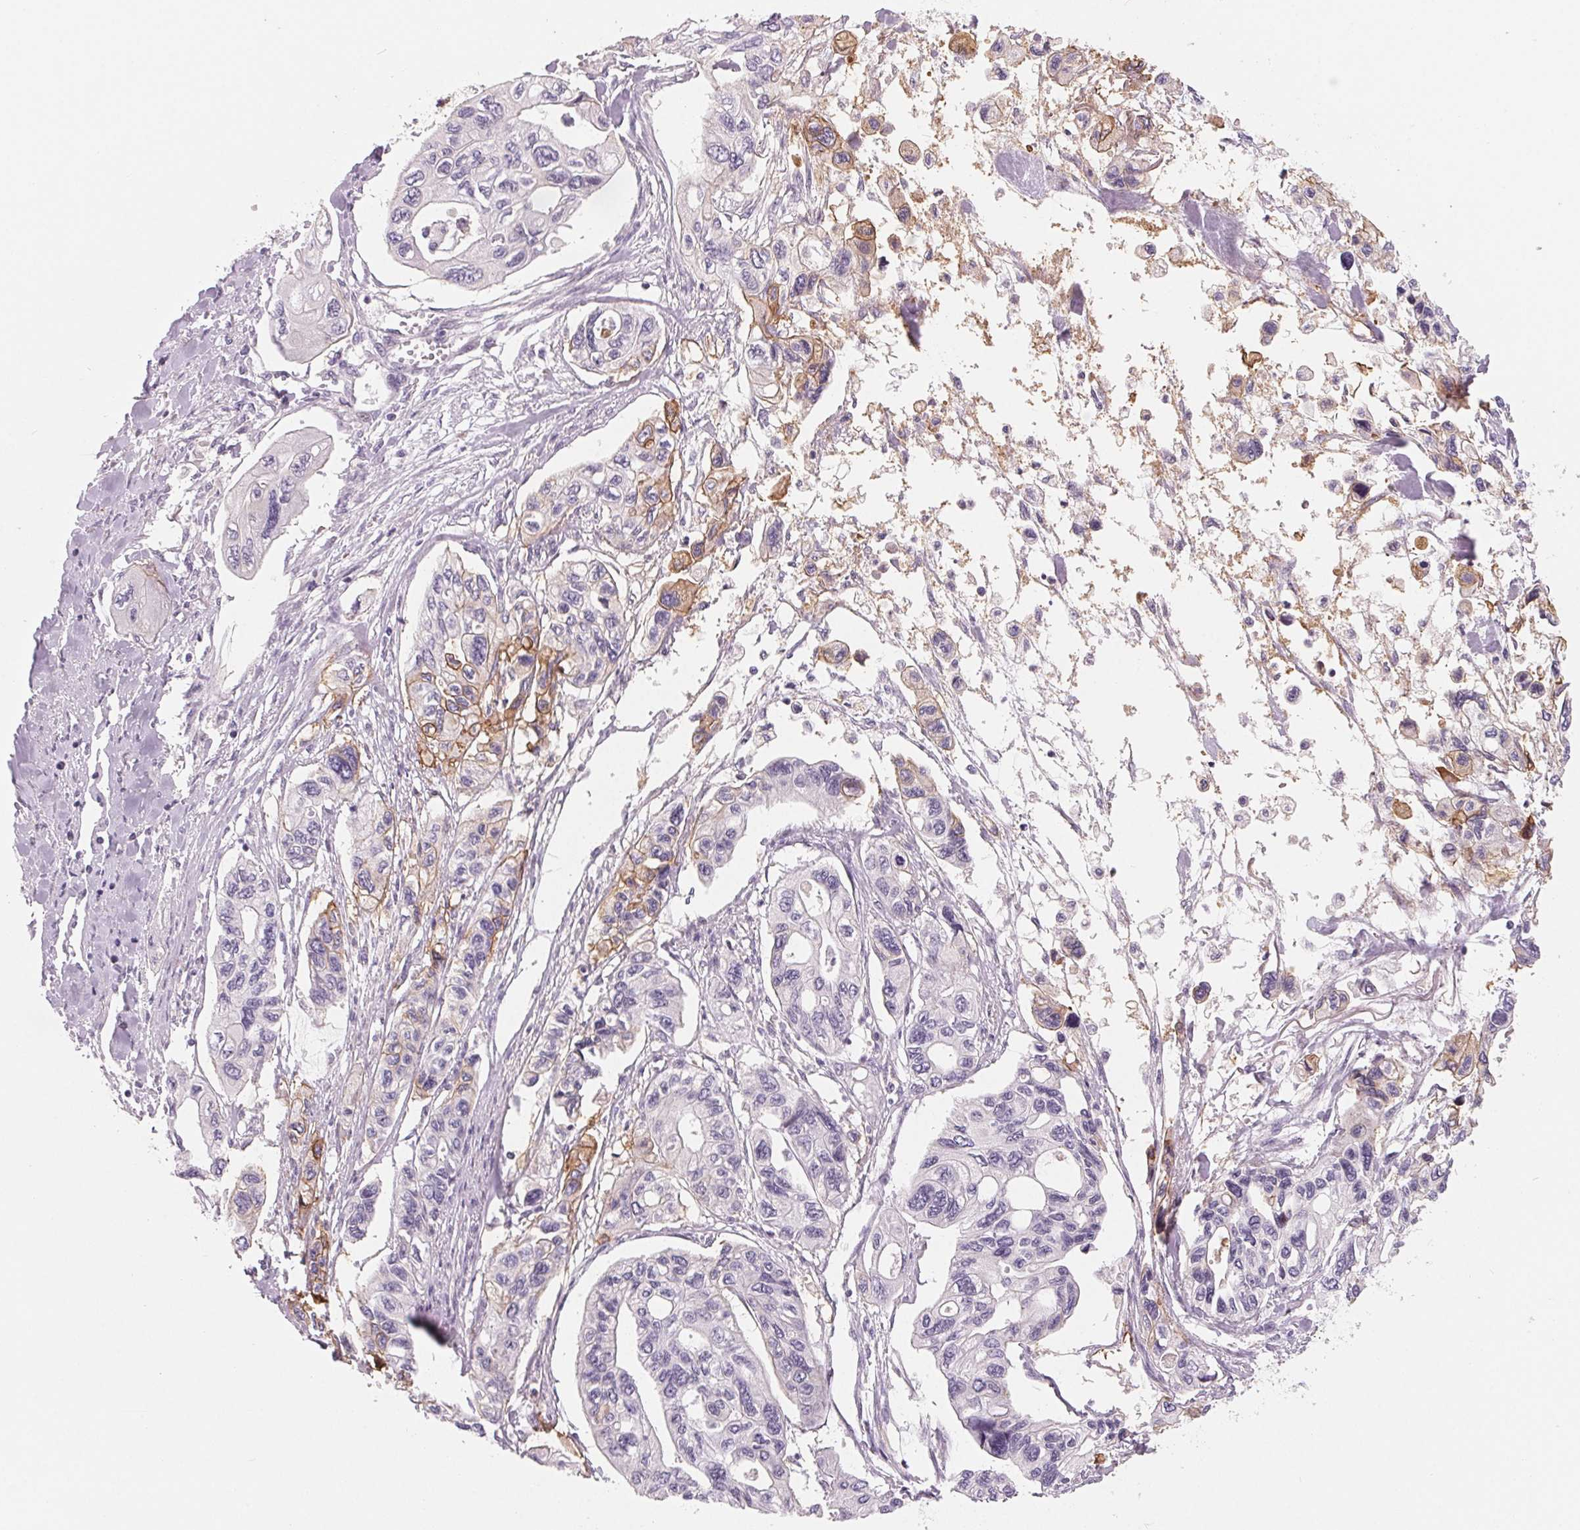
{"staining": {"intensity": "moderate", "quantity": "<25%", "location": "cytoplasmic/membranous"}, "tissue": "pancreatic cancer", "cell_type": "Tumor cells", "image_type": "cancer", "snomed": [{"axis": "morphology", "description": "Adenocarcinoma, NOS"}, {"axis": "topography", "description": "Pancreas"}], "caption": "Approximately <25% of tumor cells in pancreatic adenocarcinoma reveal moderate cytoplasmic/membranous protein staining as visualized by brown immunohistochemical staining.", "gene": "CFC1", "patient": {"sex": "female", "age": 76}}